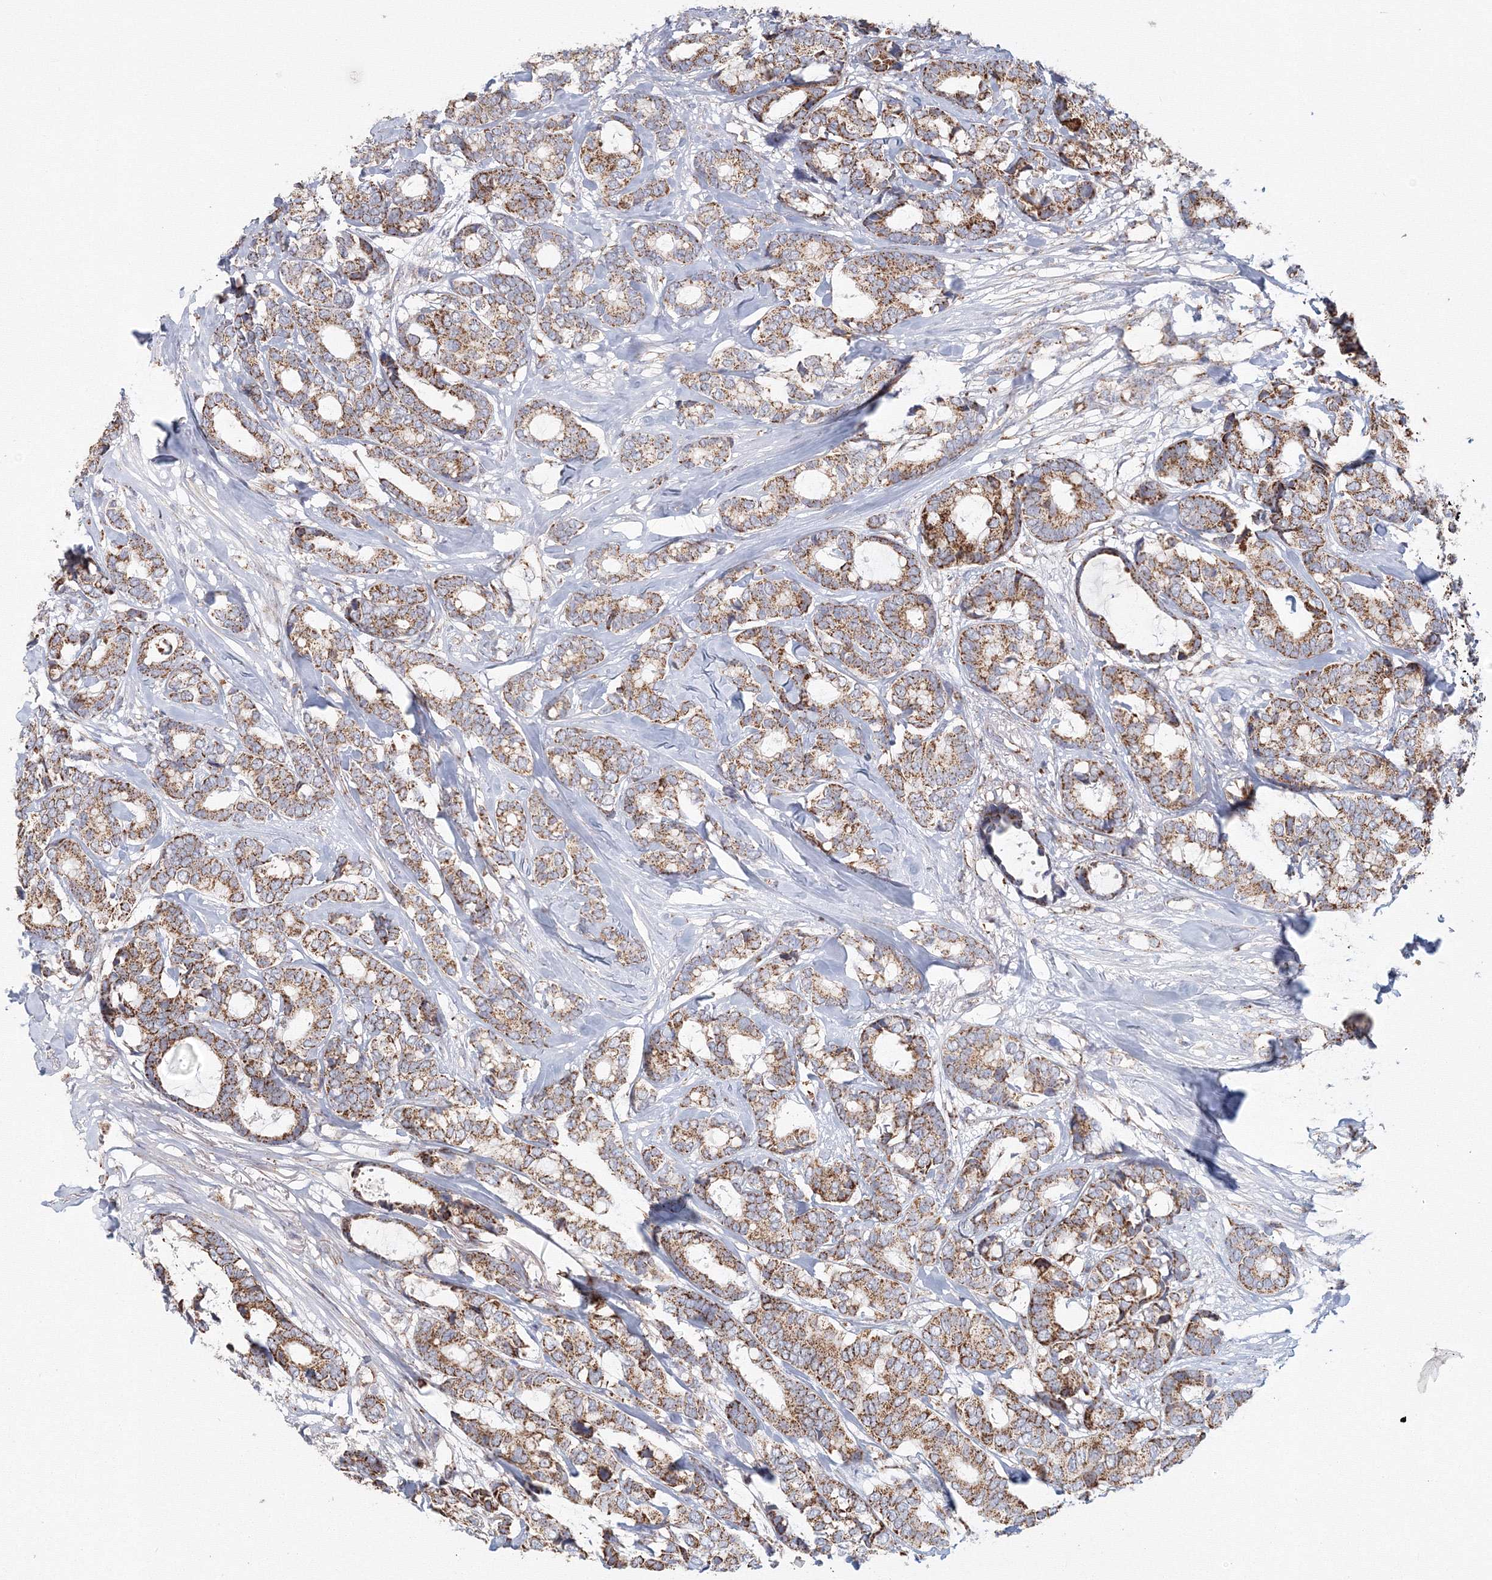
{"staining": {"intensity": "moderate", "quantity": ">75%", "location": "cytoplasmic/membranous"}, "tissue": "breast cancer", "cell_type": "Tumor cells", "image_type": "cancer", "snomed": [{"axis": "morphology", "description": "Duct carcinoma"}, {"axis": "topography", "description": "Breast"}], "caption": "Breast cancer (infiltrating ductal carcinoma) tissue displays moderate cytoplasmic/membranous expression in about >75% of tumor cells, visualized by immunohistochemistry.", "gene": "GRPEL1", "patient": {"sex": "female", "age": 87}}